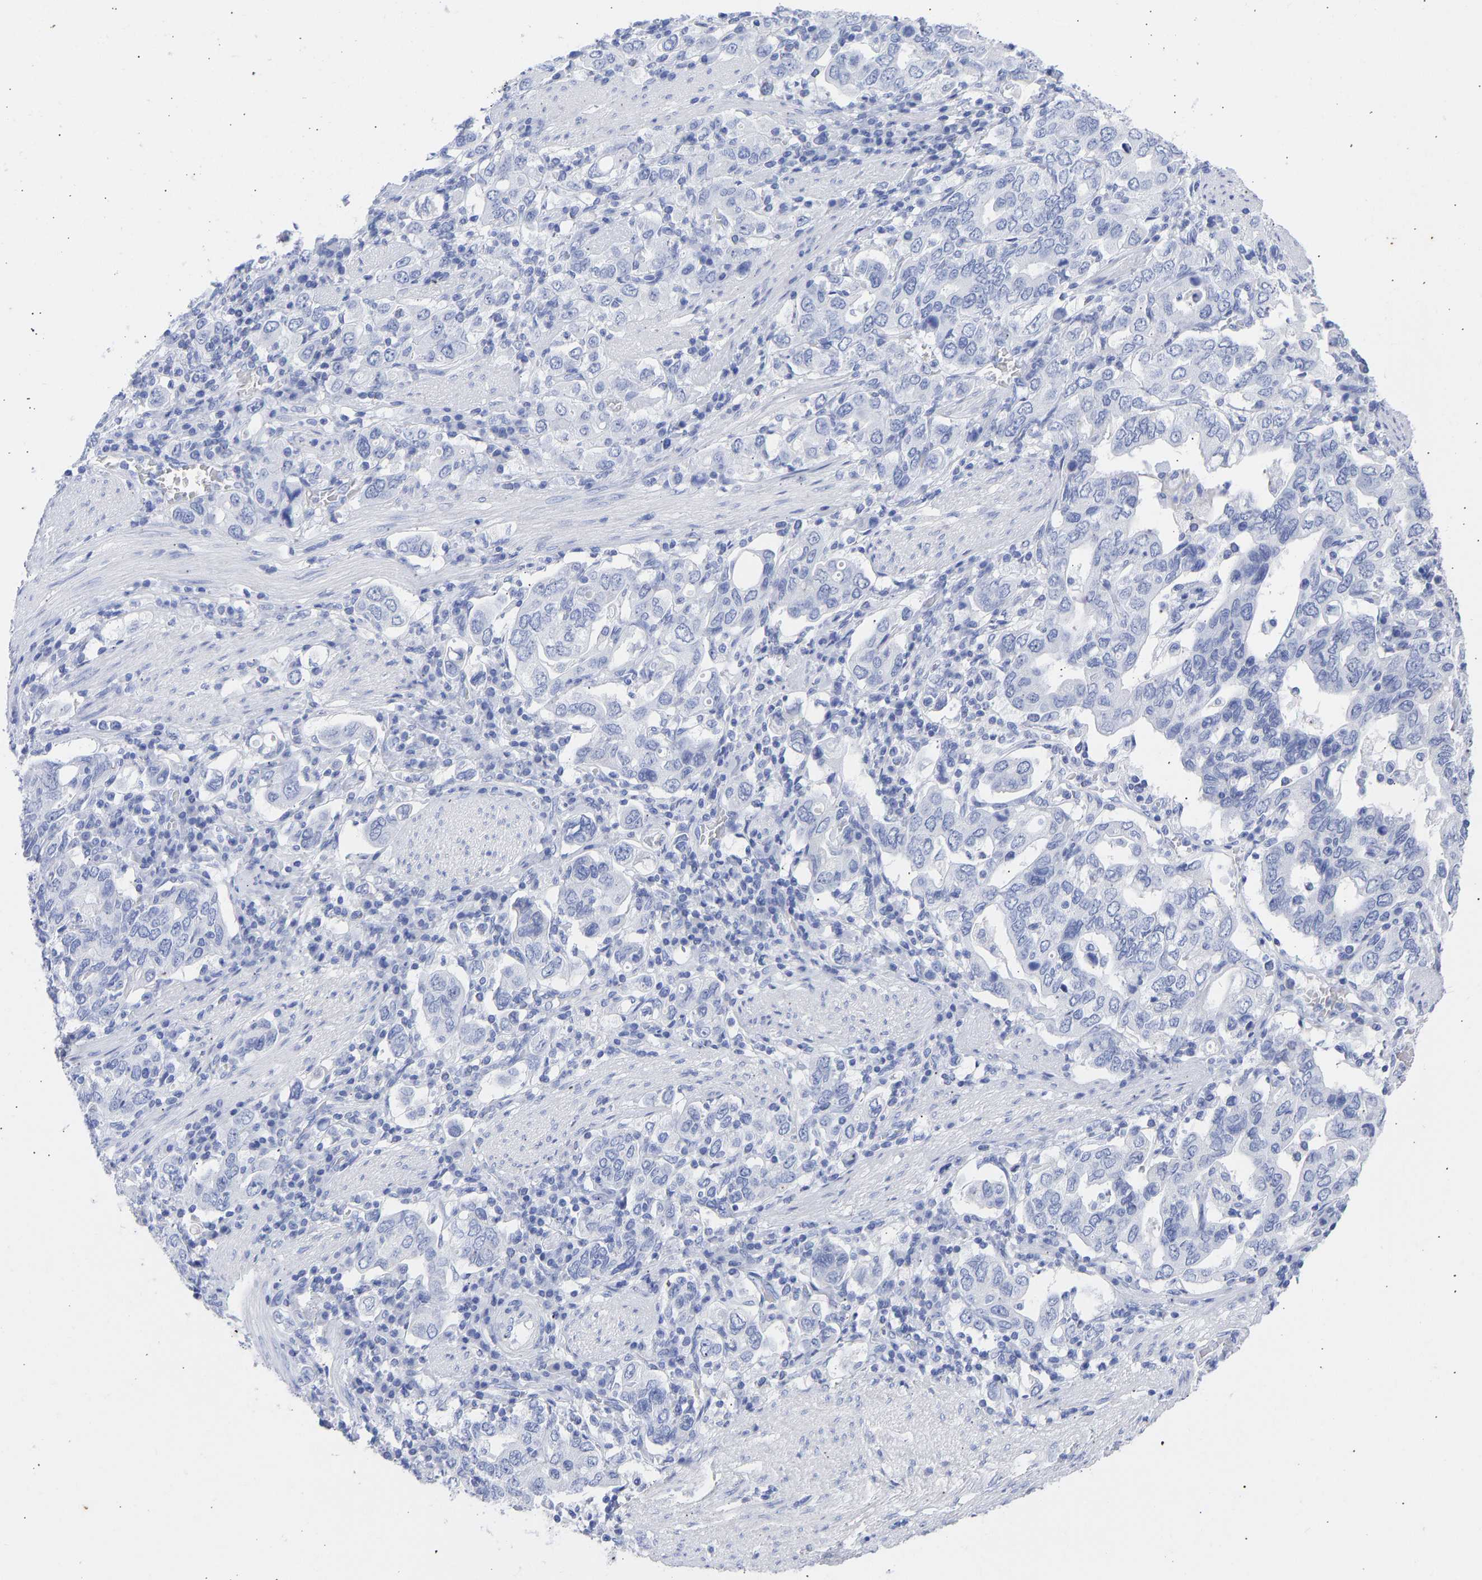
{"staining": {"intensity": "negative", "quantity": "none", "location": "none"}, "tissue": "stomach cancer", "cell_type": "Tumor cells", "image_type": "cancer", "snomed": [{"axis": "morphology", "description": "Adenocarcinoma, NOS"}, {"axis": "topography", "description": "Stomach, upper"}], "caption": "A photomicrograph of human adenocarcinoma (stomach) is negative for staining in tumor cells. The staining is performed using DAB (3,3'-diaminobenzidine) brown chromogen with nuclei counter-stained in using hematoxylin.", "gene": "KRT1", "patient": {"sex": "male", "age": 62}}